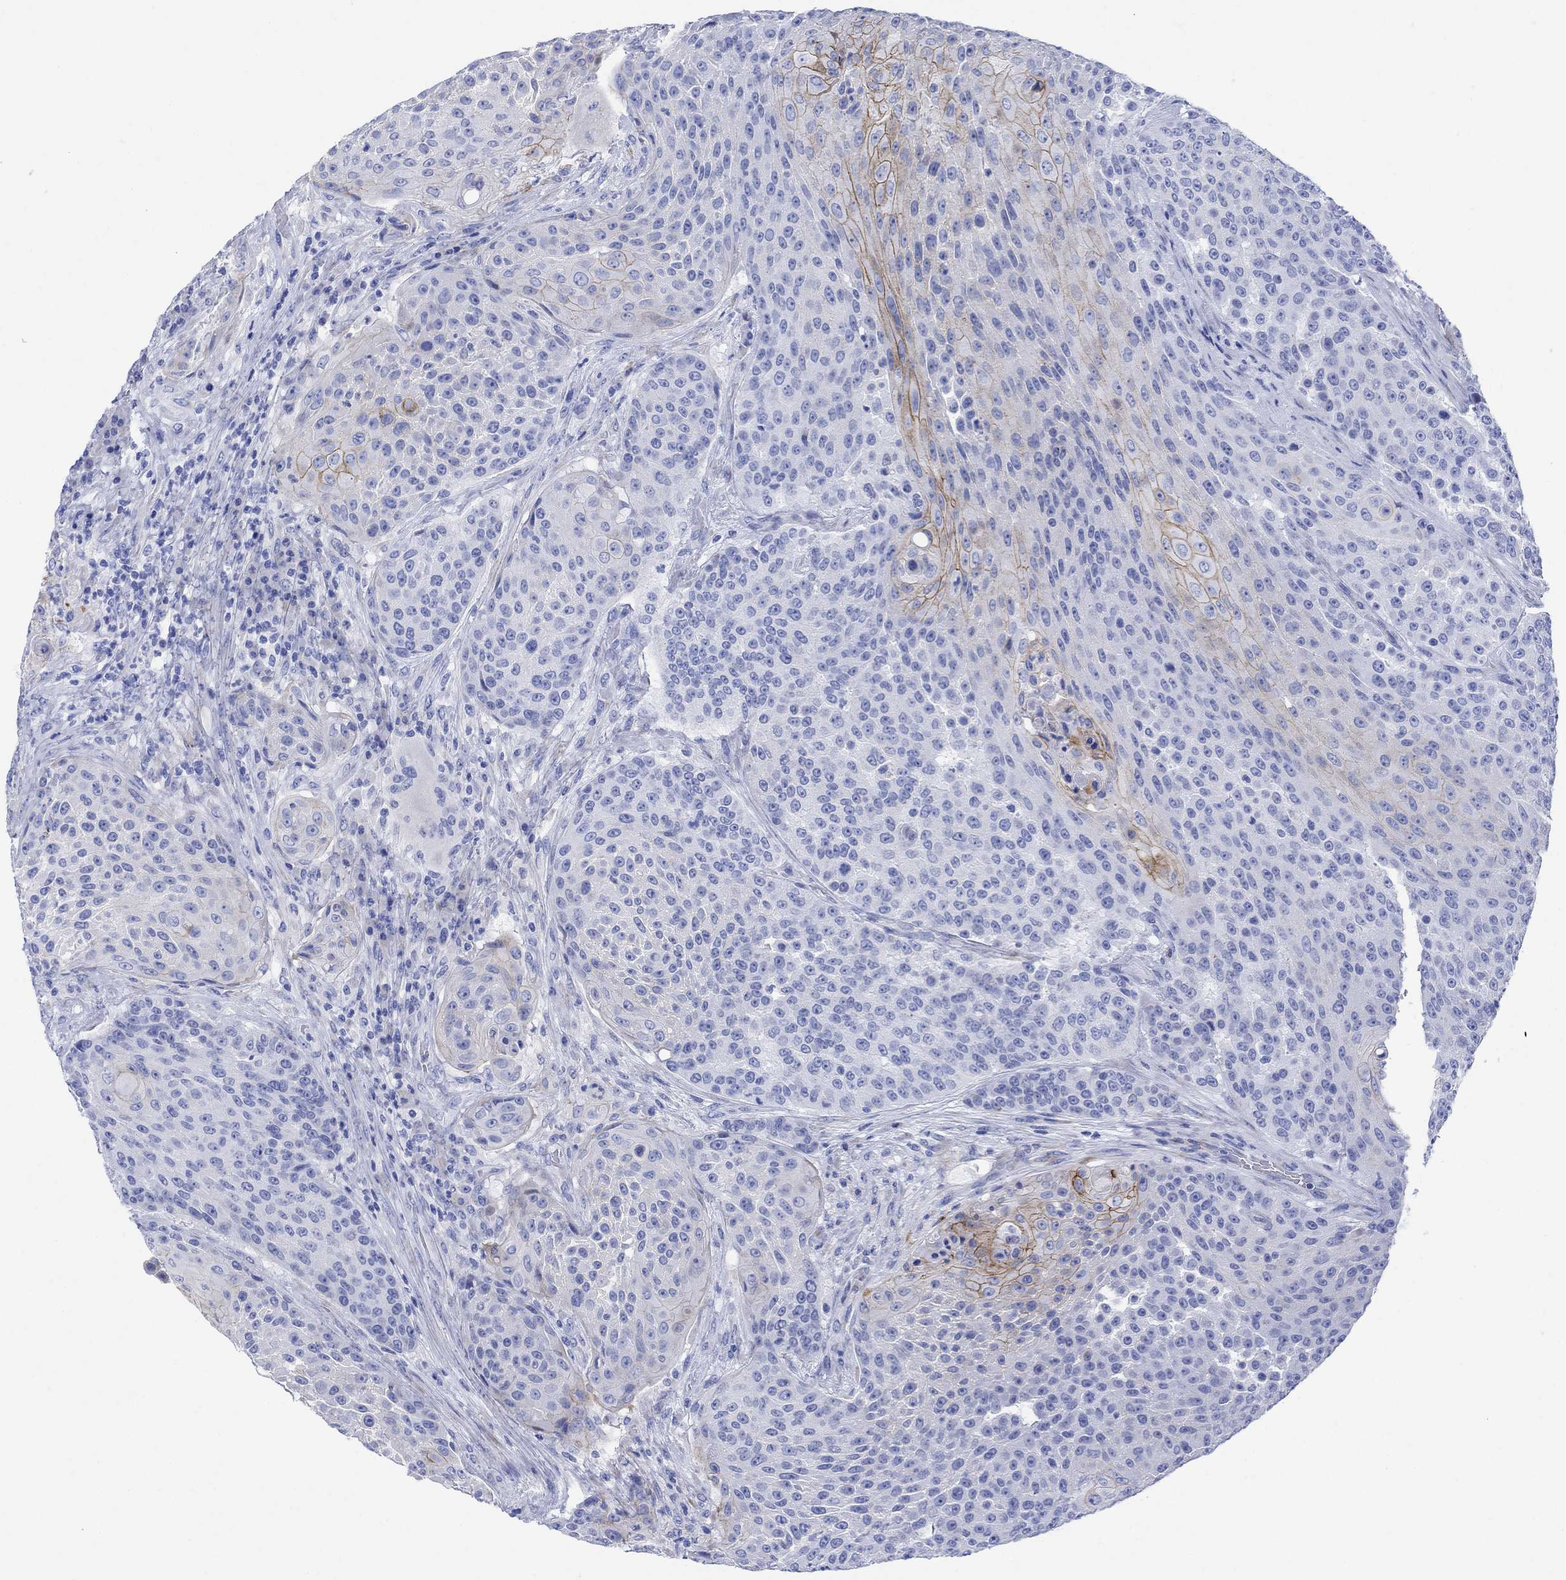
{"staining": {"intensity": "moderate", "quantity": "<25%", "location": "cytoplasmic/membranous"}, "tissue": "urothelial cancer", "cell_type": "Tumor cells", "image_type": "cancer", "snomed": [{"axis": "morphology", "description": "Urothelial carcinoma, High grade"}, {"axis": "topography", "description": "Urinary bladder"}], "caption": "Immunohistochemistry (IHC) of high-grade urothelial carcinoma exhibits low levels of moderate cytoplasmic/membranous expression in approximately <25% of tumor cells.", "gene": "MYL1", "patient": {"sex": "female", "age": 63}}